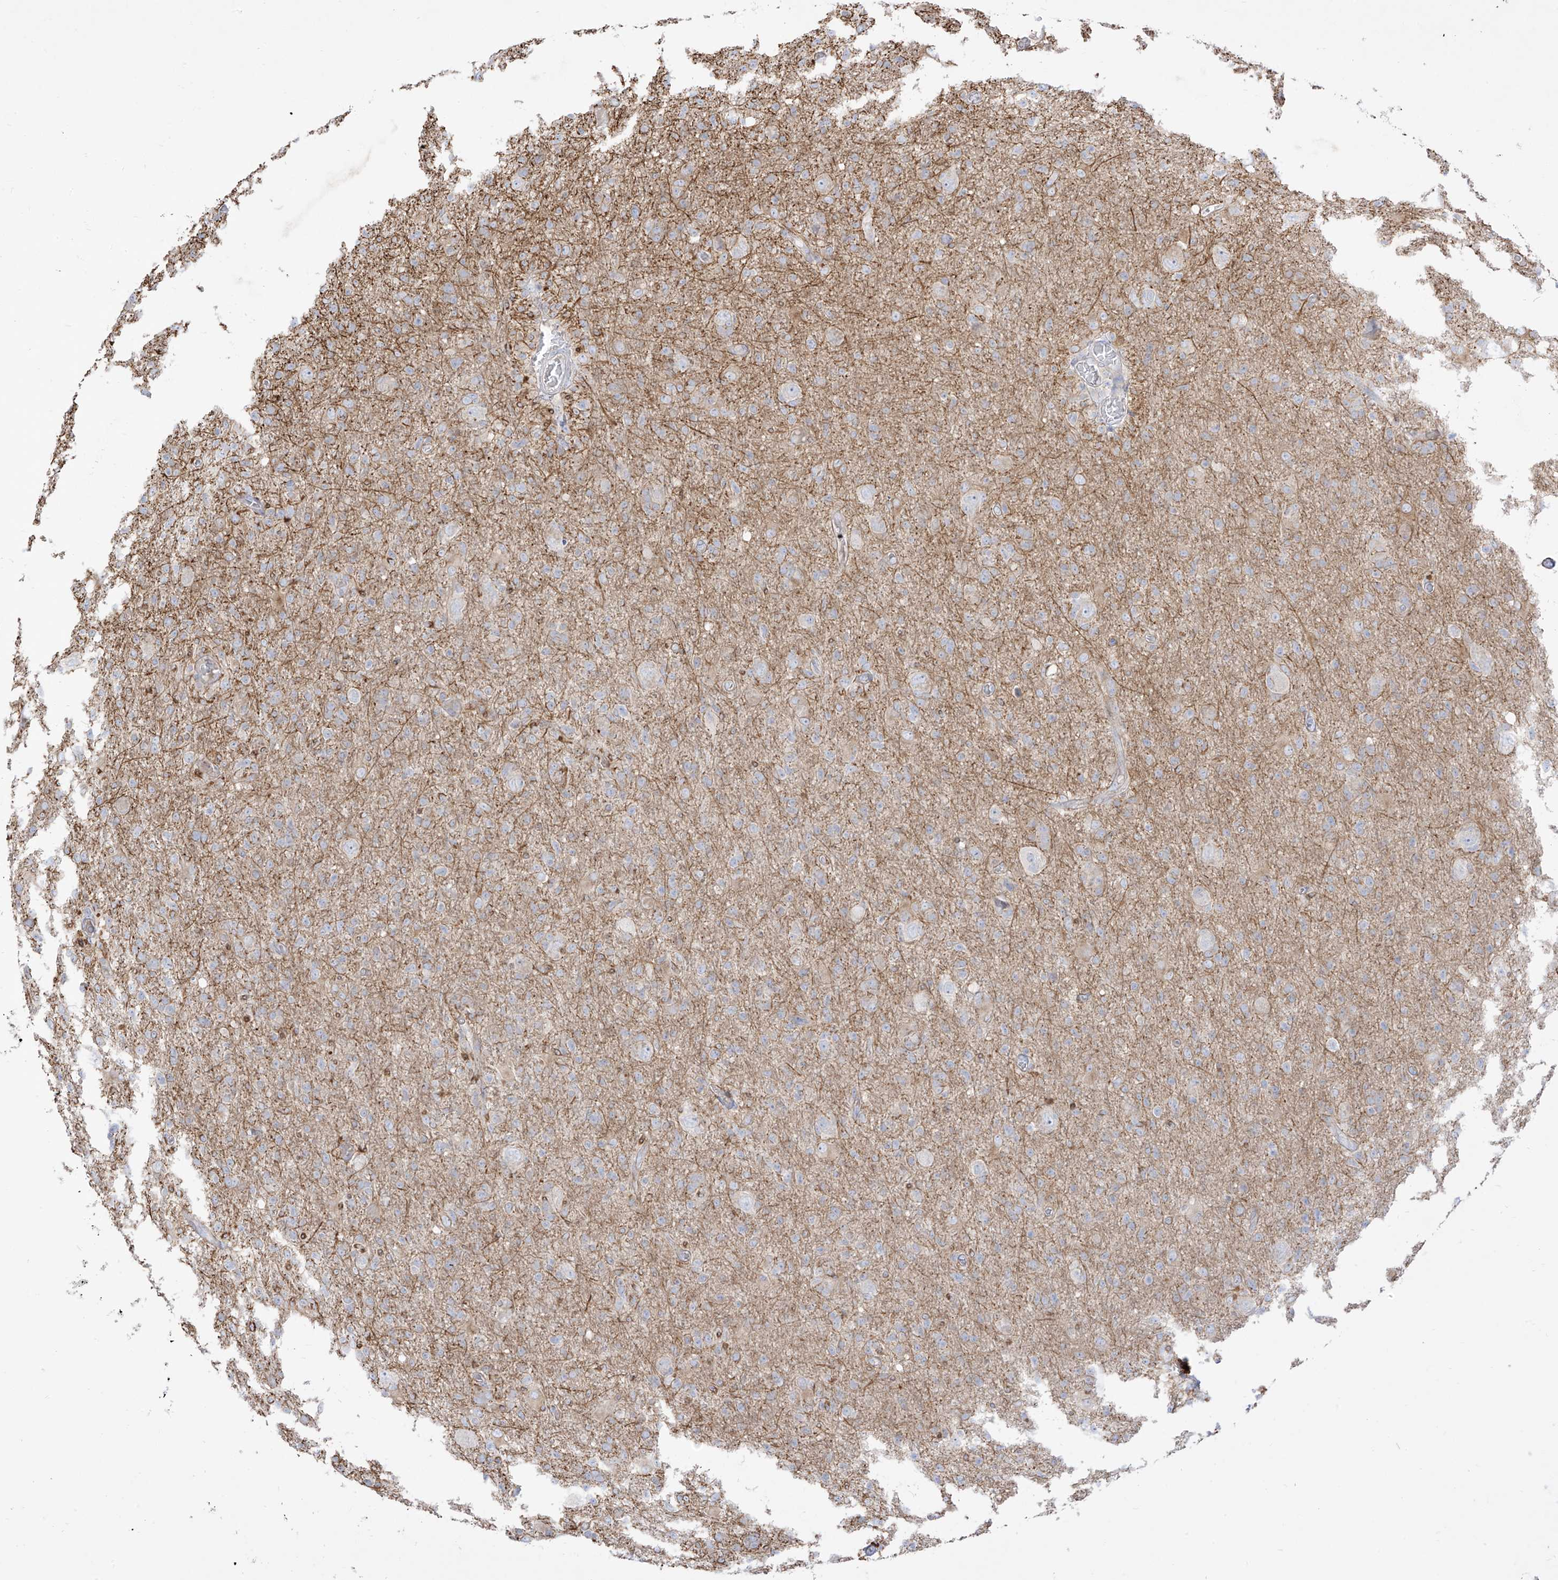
{"staining": {"intensity": "negative", "quantity": "none", "location": "none"}, "tissue": "glioma", "cell_type": "Tumor cells", "image_type": "cancer", "snomed": [{"axis": "morphology", "description": "Glioma, malignant, High grade"}, {"axis": "topography", "description": "Brain"}], "caption": "Tumor cells show no significant staining in glioma.", "gene": "ARHGEF40", "patient": {"sex": "female", "age": 57}}